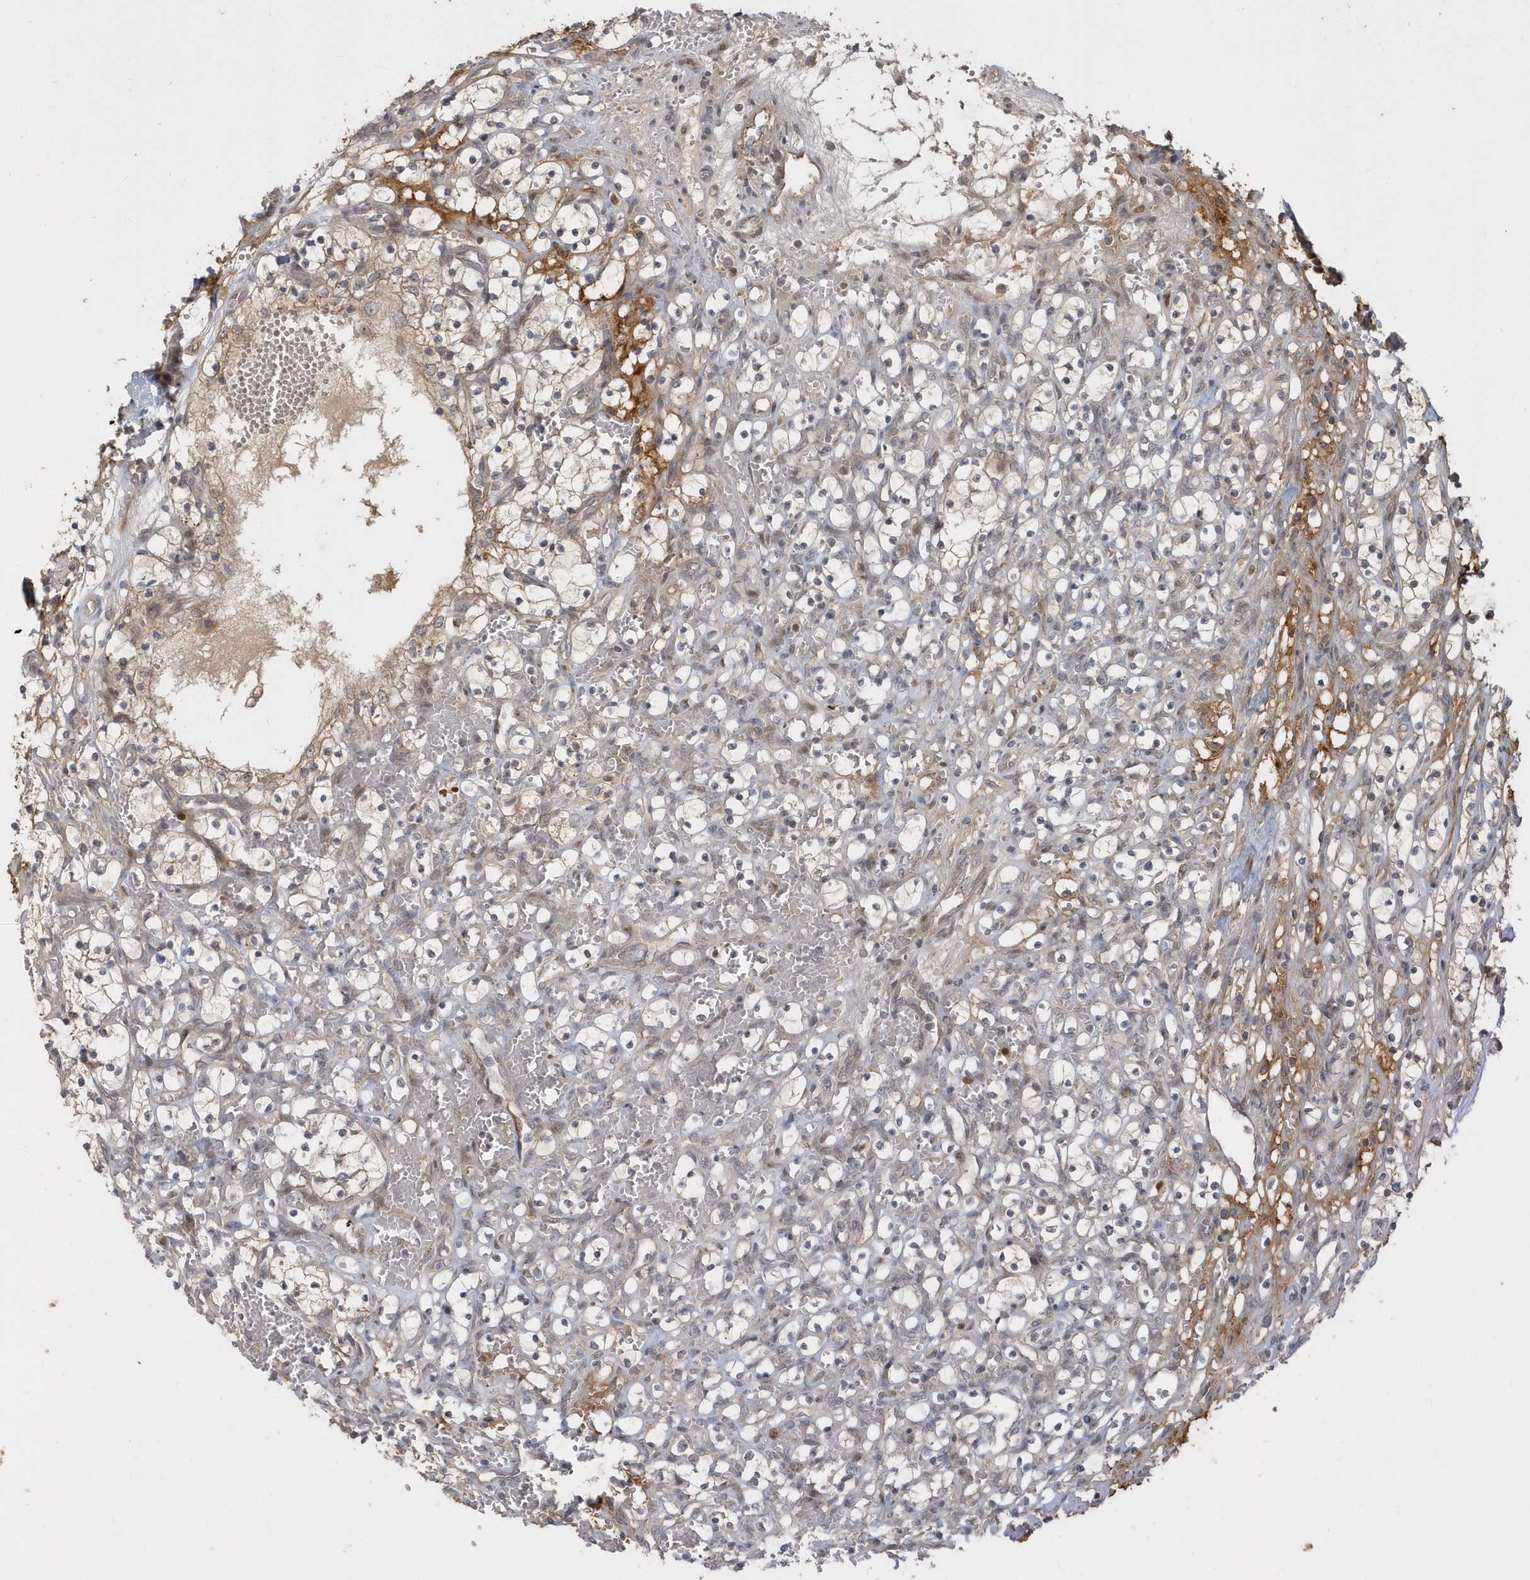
{"staining": {"intensity": "negative", "quantity": "none", "location": "none"}, "tissue": "renal cancer", "cell_type": "Tumor cells", "image_type": "cancer", "snomed": [{"axis": "morphology", "description": "Adenocarcinoma, NOS"}, {"axis": "topography", "description": "Kidney"}], "caption": "IHC image of neoplastic tissue: renal cancer (adenocarcinoma) stained with DAB shows no significant protein expression in tumor cells.", "gene": "TRAIP", "patient": {"sex": "female", "age": 69}}